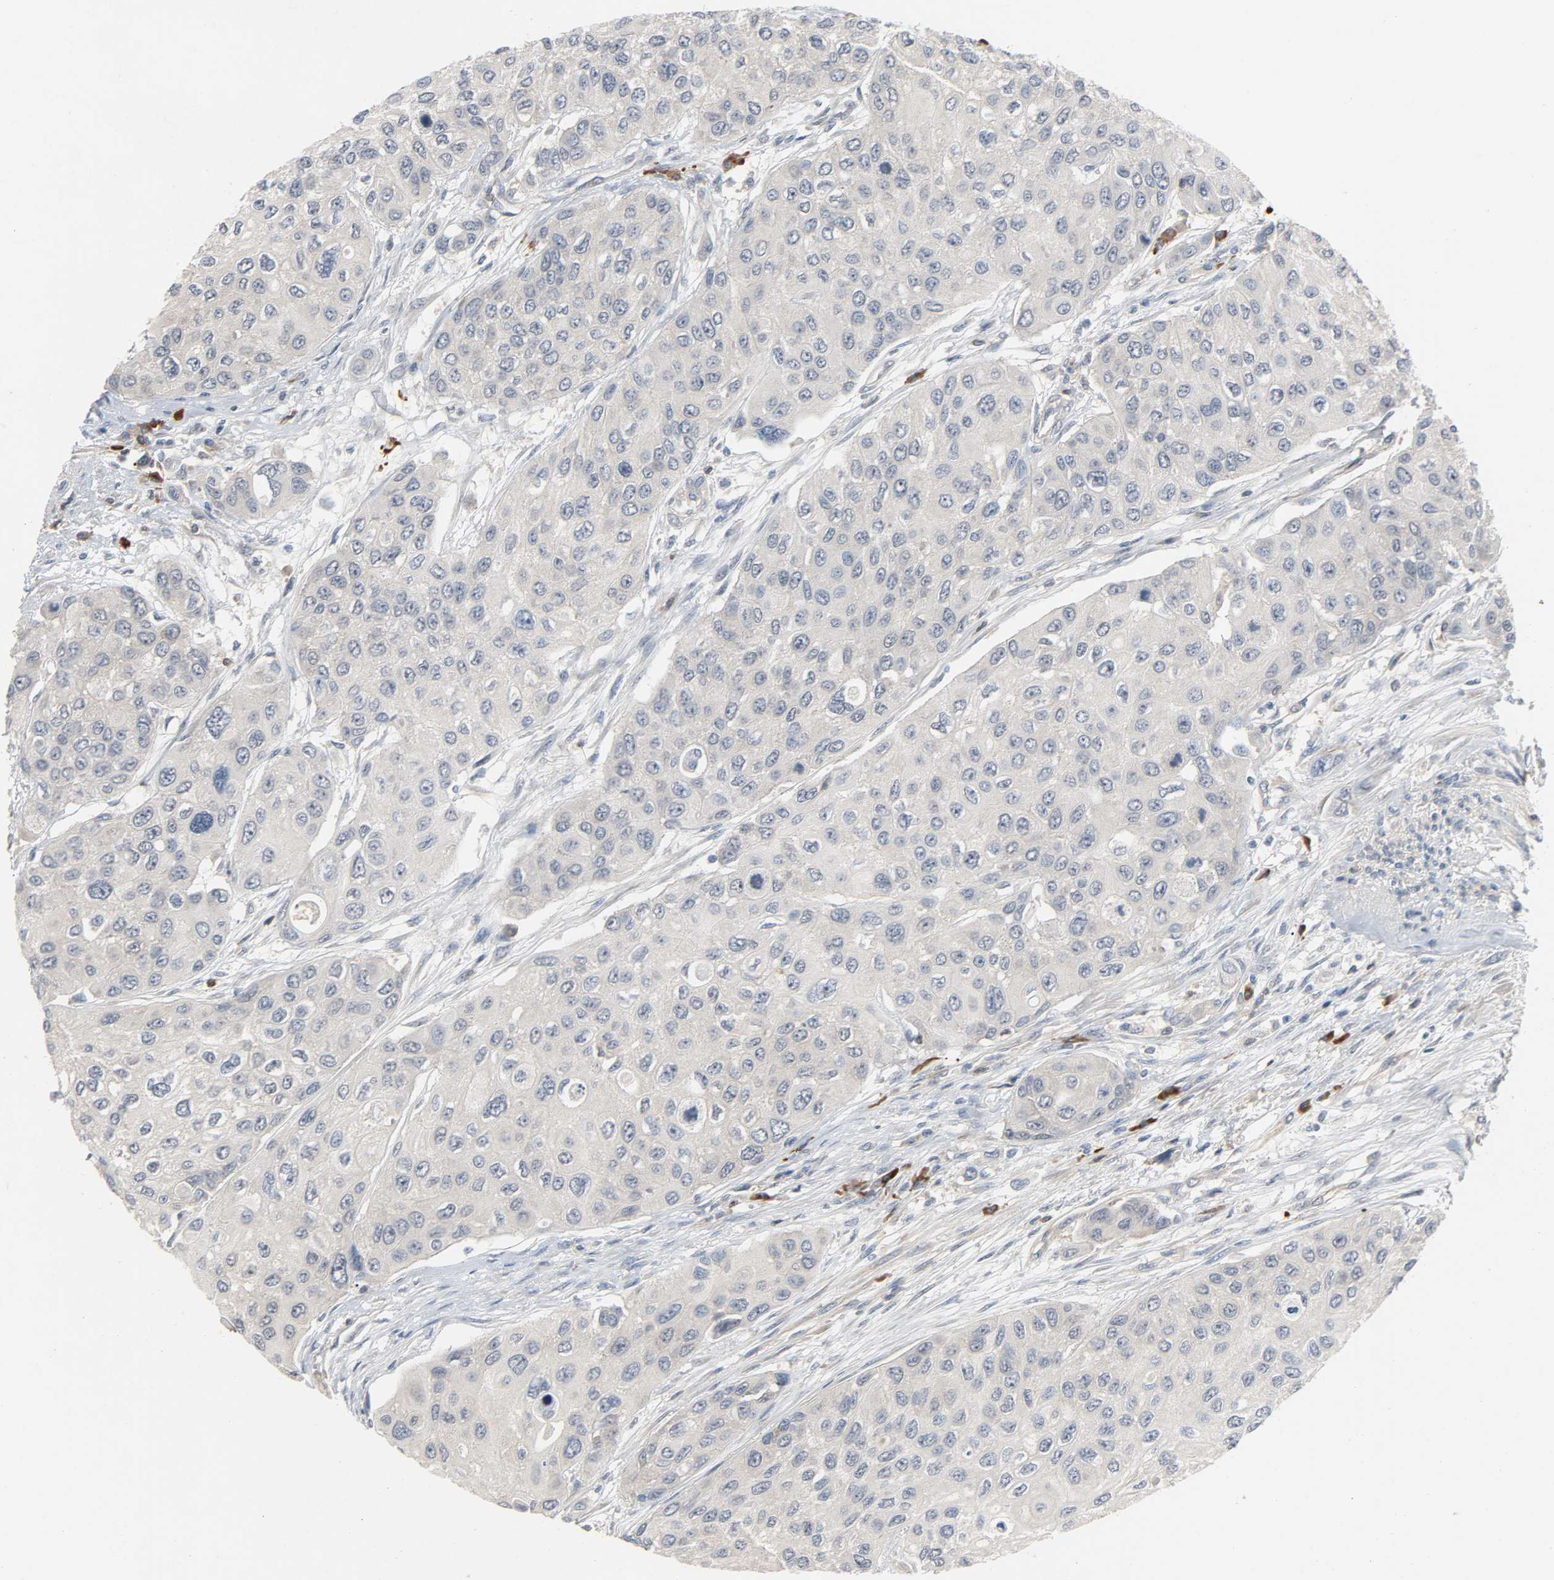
{"staining": {"intensity": "negative", "quantity": "none", "location": "none"}, "tissue": "urothelial cancer", "cell_type": "Tumor cells", "image_type": "cancer", "snomed": [{"axis": "morphology", "description": "Urothelial carcinoma, High grade"}, {"axis": "topography", "description": "Urinary bladder"}], "caption": "Histopathology image shows no protein staining in tumor cells of high-grade urothelial carcinoma tissue.", "gene": "CD4", "patient": {"sex": "female", "age": 56}}